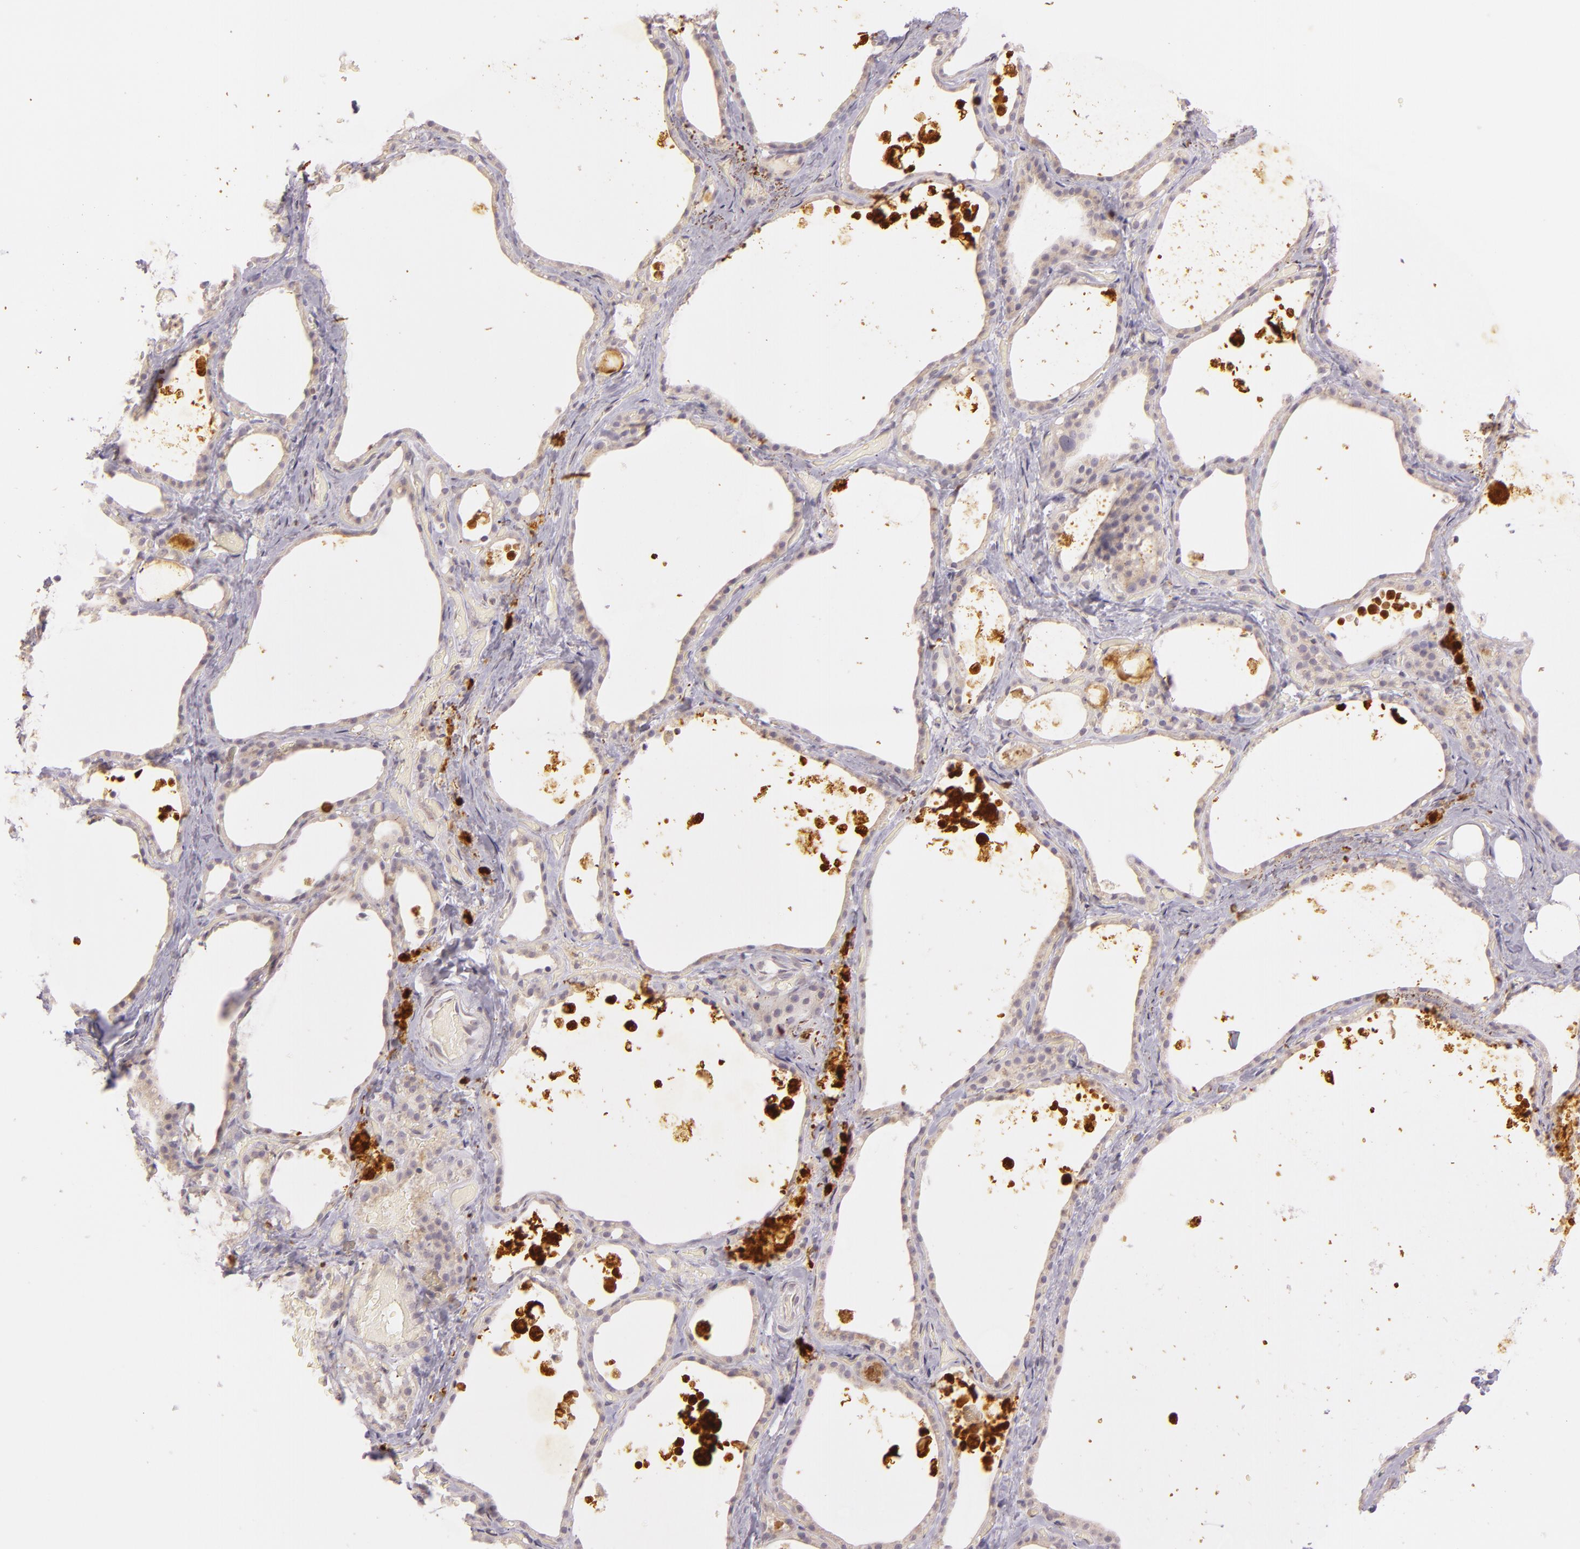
{"staining": {"intensity": "weak", "quantity": ">75%", "location": "cytoplasmic/membranous"}, "tissue": "thyroid gland", "cell_type": "Glandular cells", "image_type": "normal", "snomed": [{"axis": "morphology", "description": "Normal tissue, NOS"}, {"axis": "topography", "description": "Thyroid gland"}], "caption": "The photomicrograph demonstrates staining of unremarkable thyroid gland, revealing weak cytoplasmic/membranous protein positivity (brown color) within glandular cells.", "gene": "LGMN", "patient": {"sex": "male", "age": 61}}